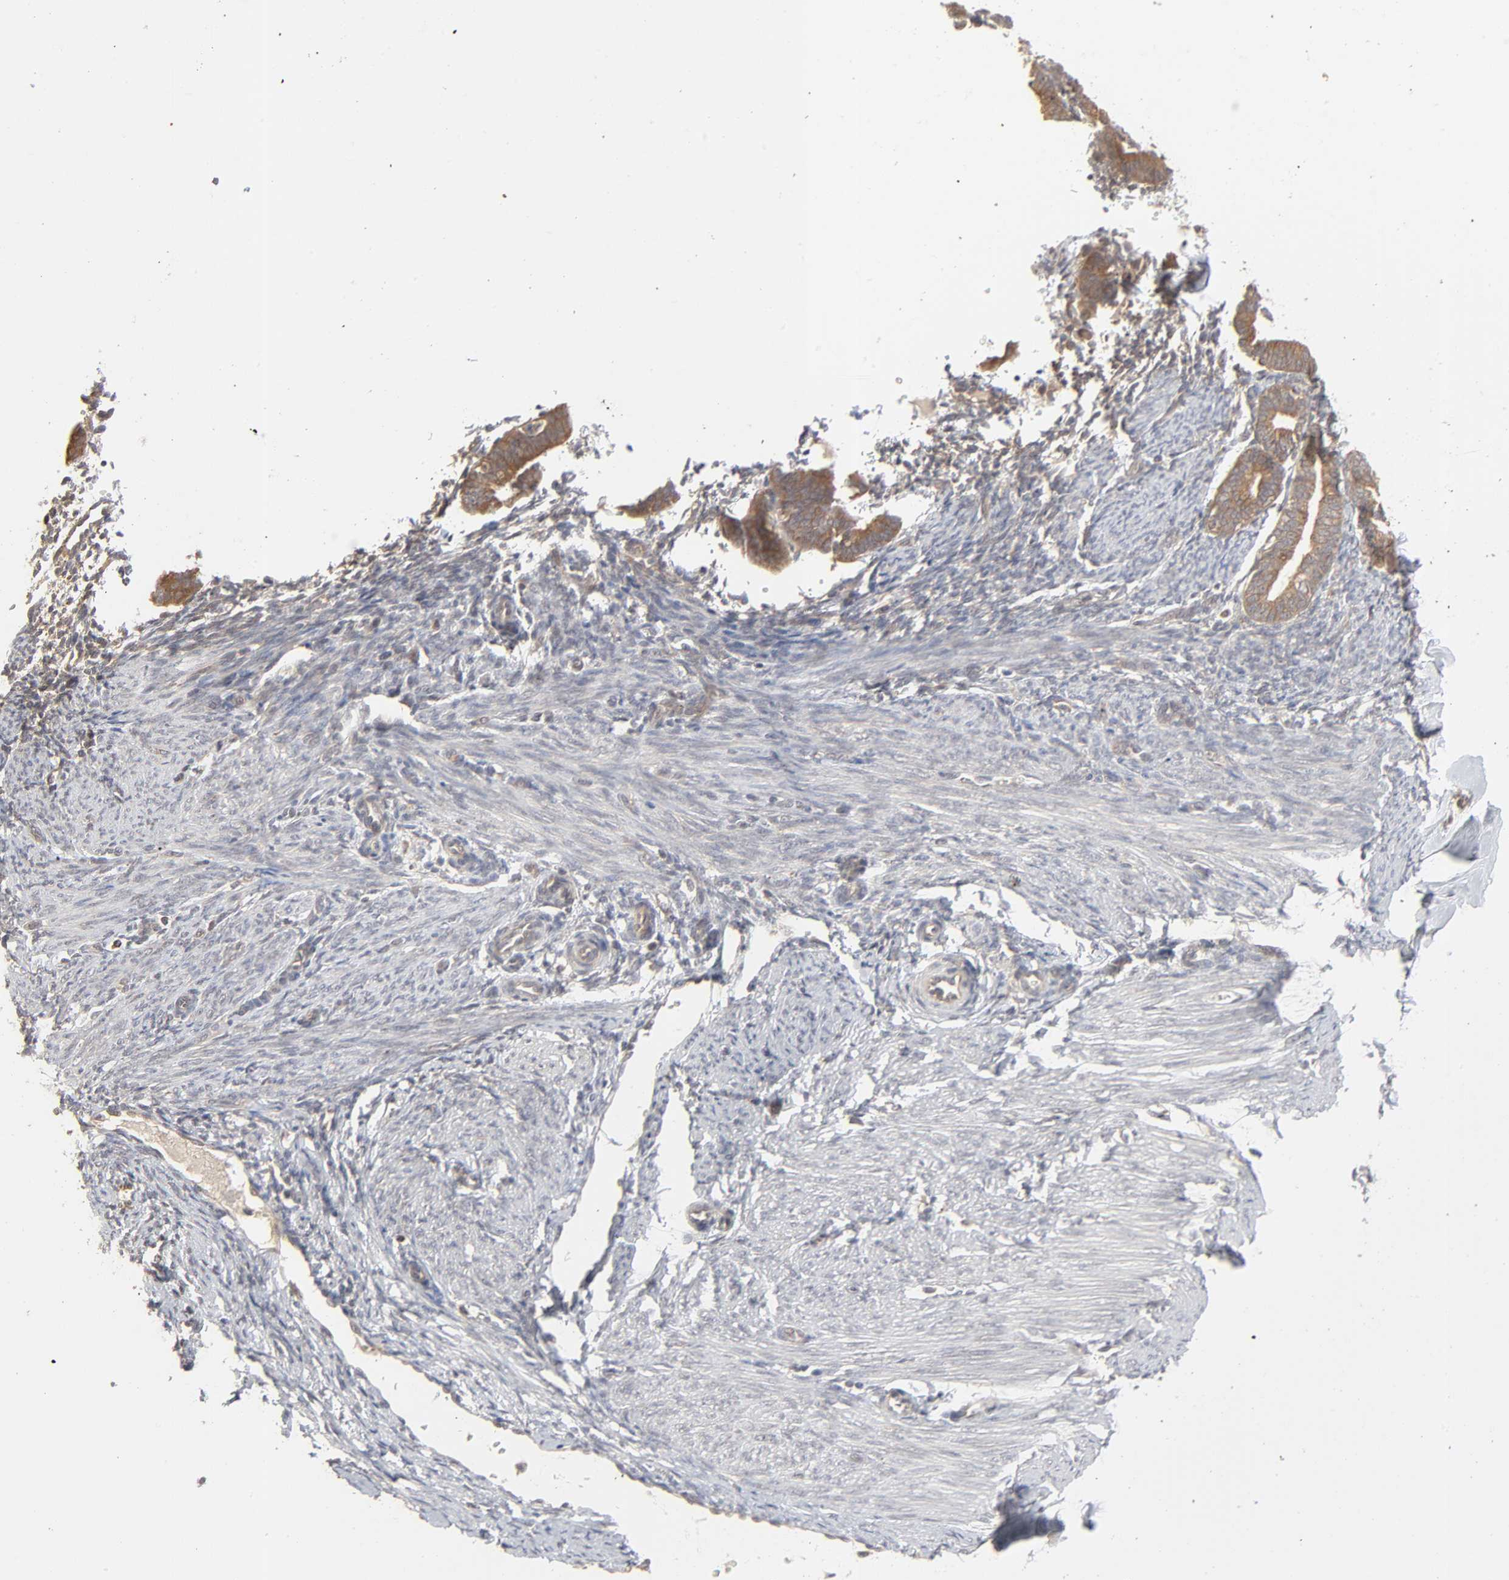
{"staining": {"intensity": "weak", "quantity": ">75%", "location": "cytoplasmic/membranous"}, "tissue": "endometrium", "cell_type": "Cells in endometrial stroma", "image_type": "normal", "snomed": [{"axis": "morphology", "description": "Normal tissue, NOS"}, {"axis": "topography", "description": "Endometrium"}], "caption": "Immunohistochemistry of normal endometrium exhibits low levels of weak cytoplasmic/membranous expression in about >75% of cells in endometrial stroma.", "gene": "SCFD1", "patient": {"sex": "female", "age": 61}}